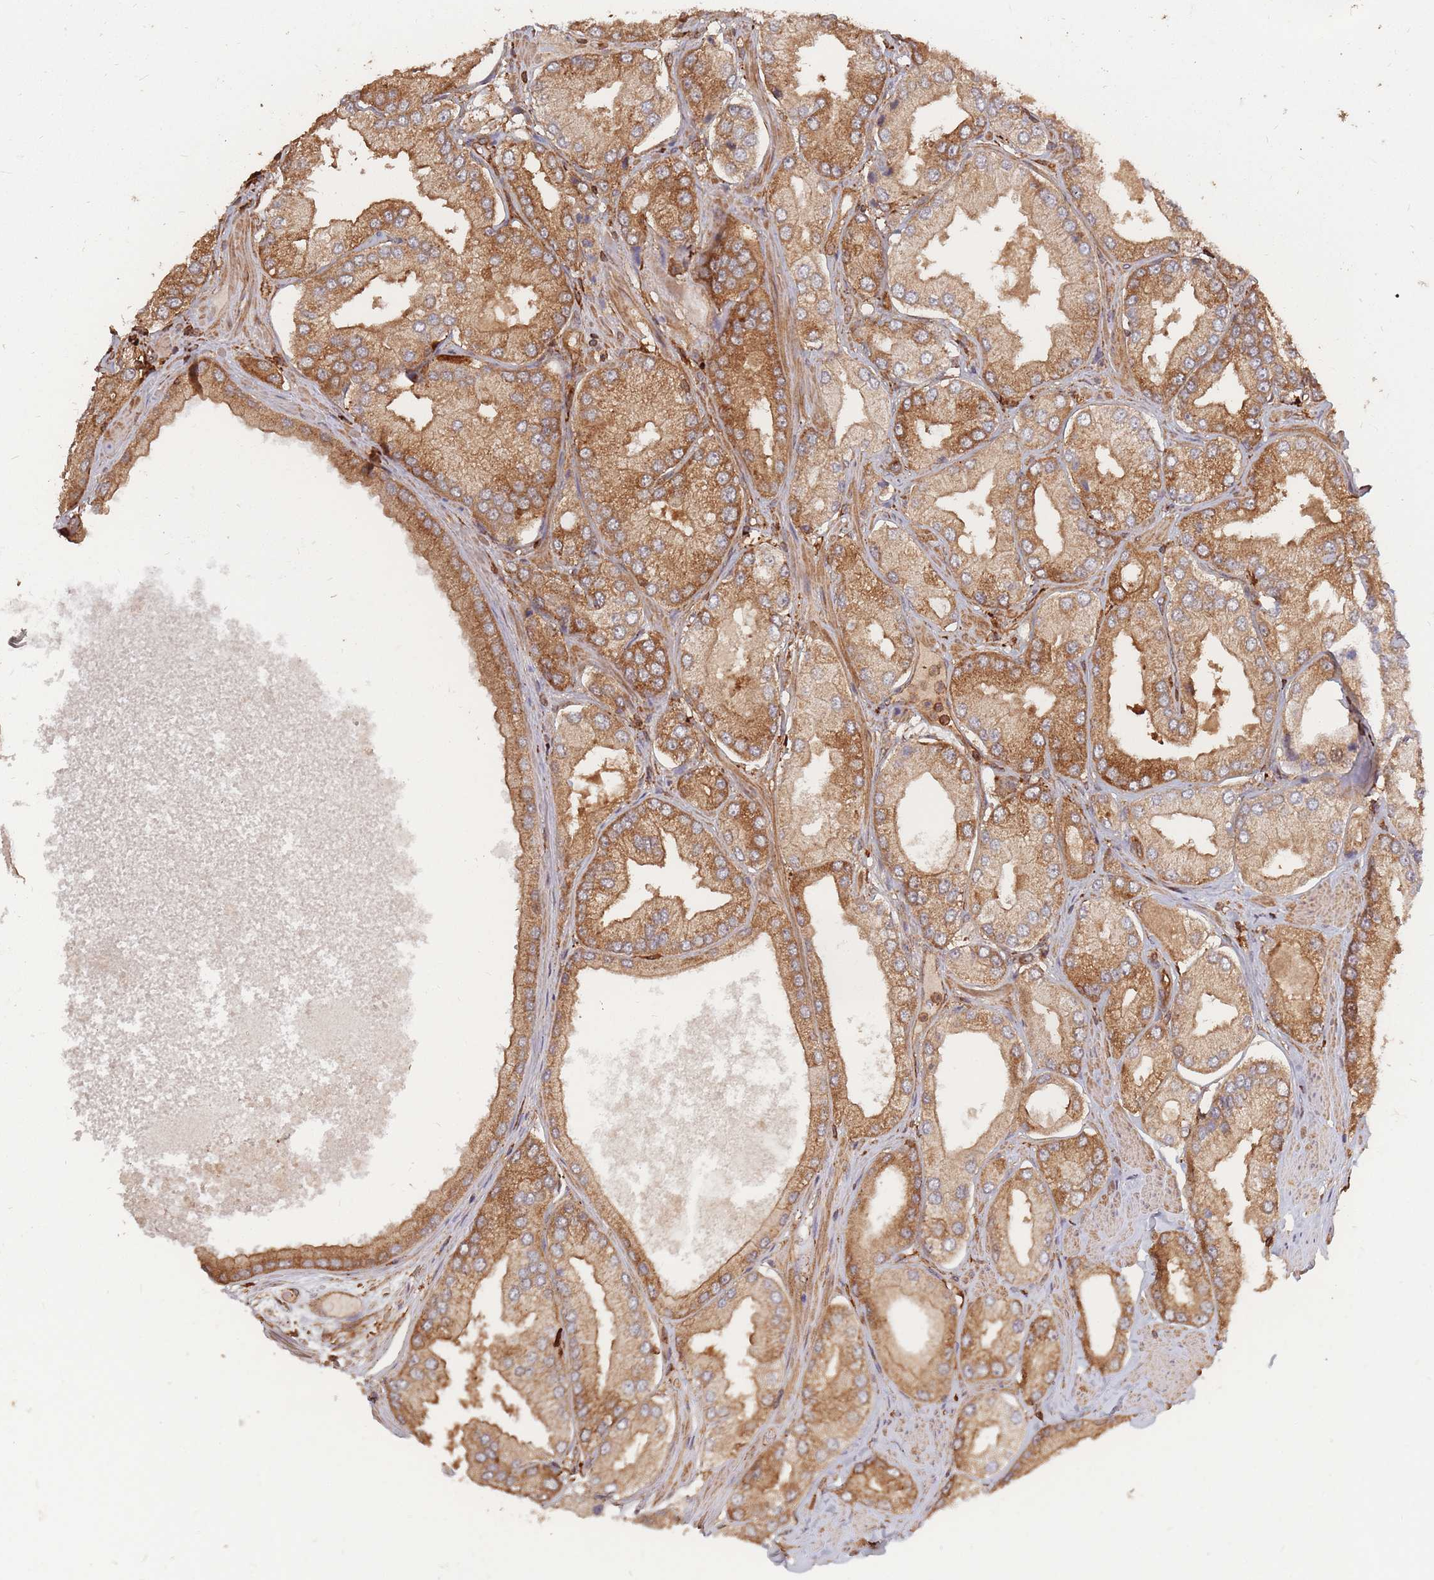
{"staining": {"intensity": "moderate", "quantity": ">75%", "location": "cytoplasmic/membranous"}, "tissue": "prostate cancer", "cell_type": "Tumor cells", "image_type": "cancer", "snomed": [{"axis": "morphology", "description": "Adenocarcinoma, Low grade"}, {"axis": "topography", "description": "Prostate"}], "caption": "A micrograph showing moderate cytoplasmic/membranous positivity in about >75% of tumor cells in prostate cancer, as visualized by brown immunohistochemical staining.", "gene": "RASSF2", "patient": {"sex": "male", "age": 42}}